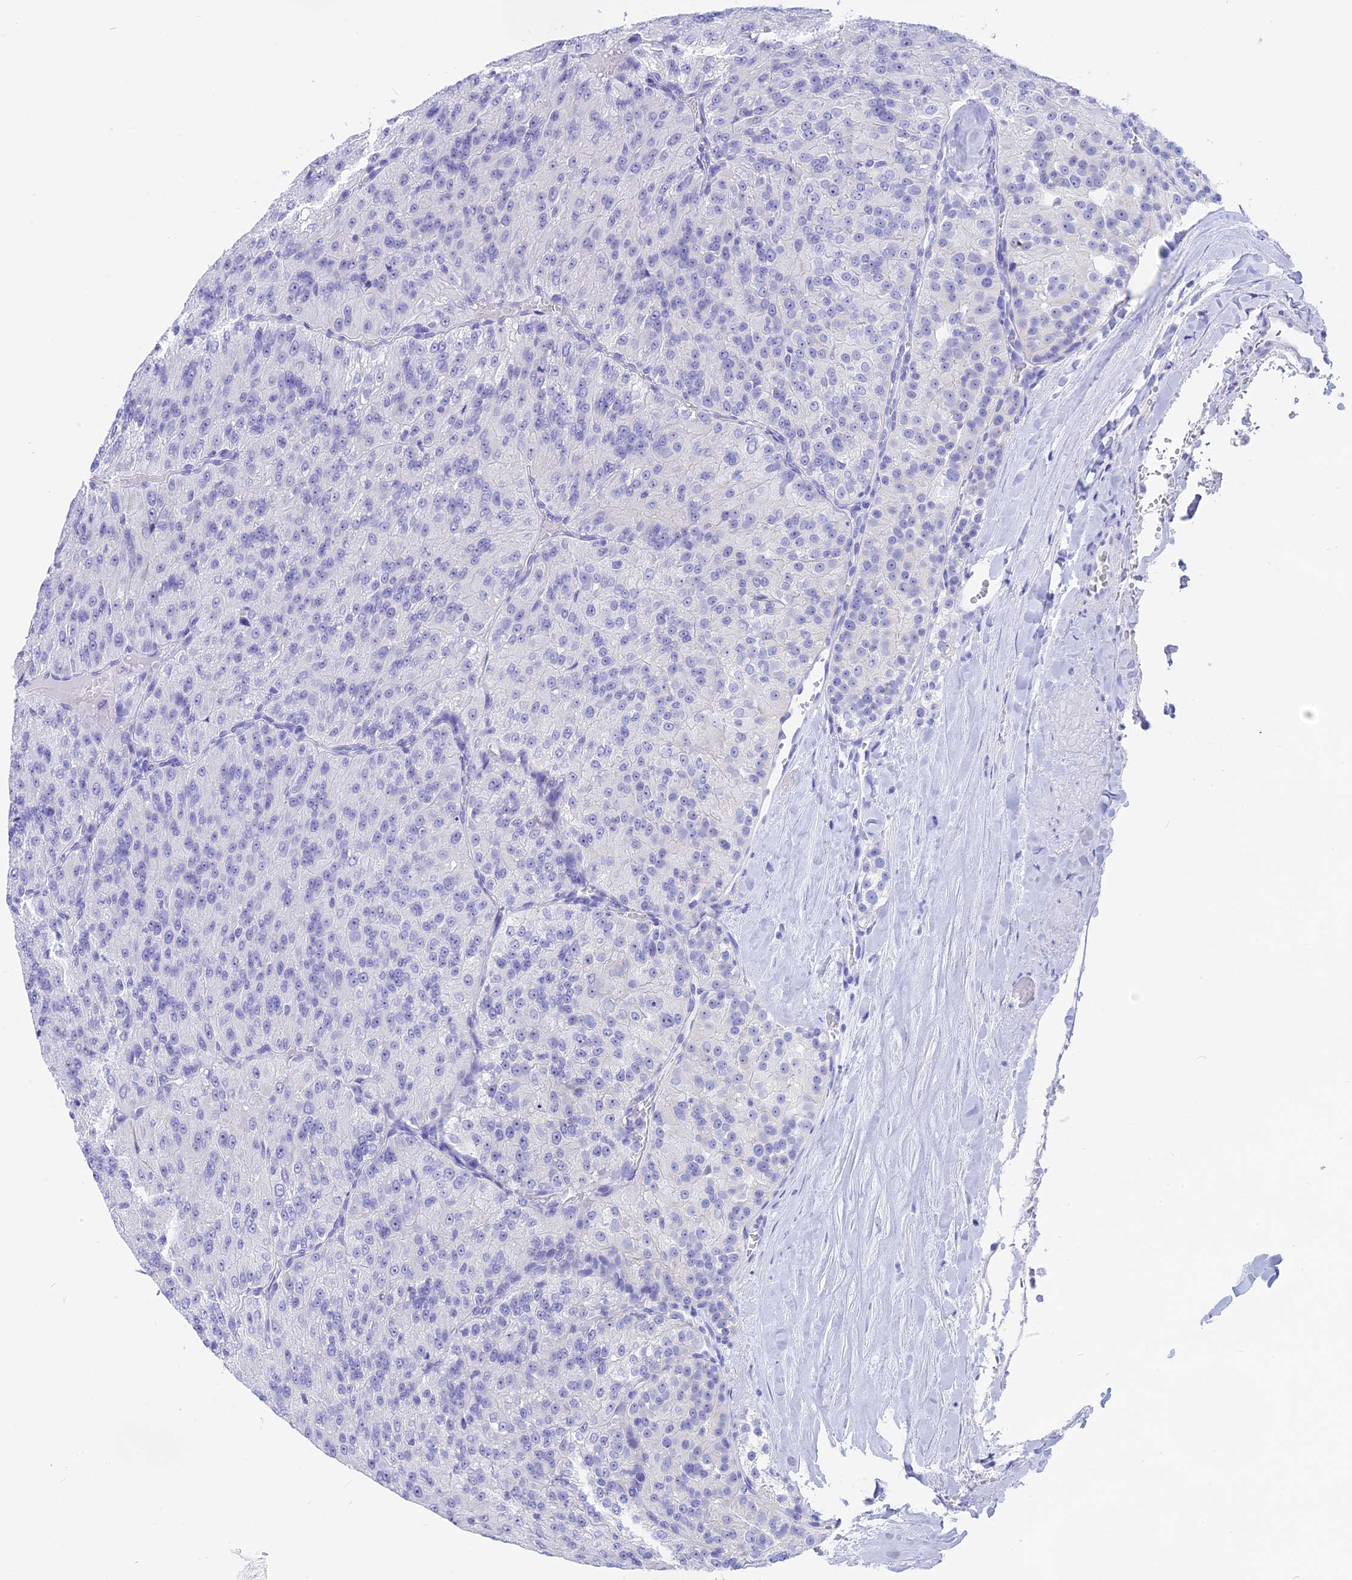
{"staining": {"intensity": "negative", "quantity": "none", "location": "none"}, "tissue": "renal cancer", "cell_type": "Tumor cells", "image_type": "cancer", "snomed": [{"axis": "morphology", "description": "Adenocarcinoma, NOS"}, {"axis": "topography", "description": "Kidney"}], "caption": "DAB (3,3'-diaminobenzidine) immunohistochemical staining of human renal adenocarcinoma reveals no significant staining in tumor cells. (DAB immunohistochemistry (IHC) with hematoxylin counter stain).", "gene": "ISCA1", "patient": {"sex": "female", "age": 63}}